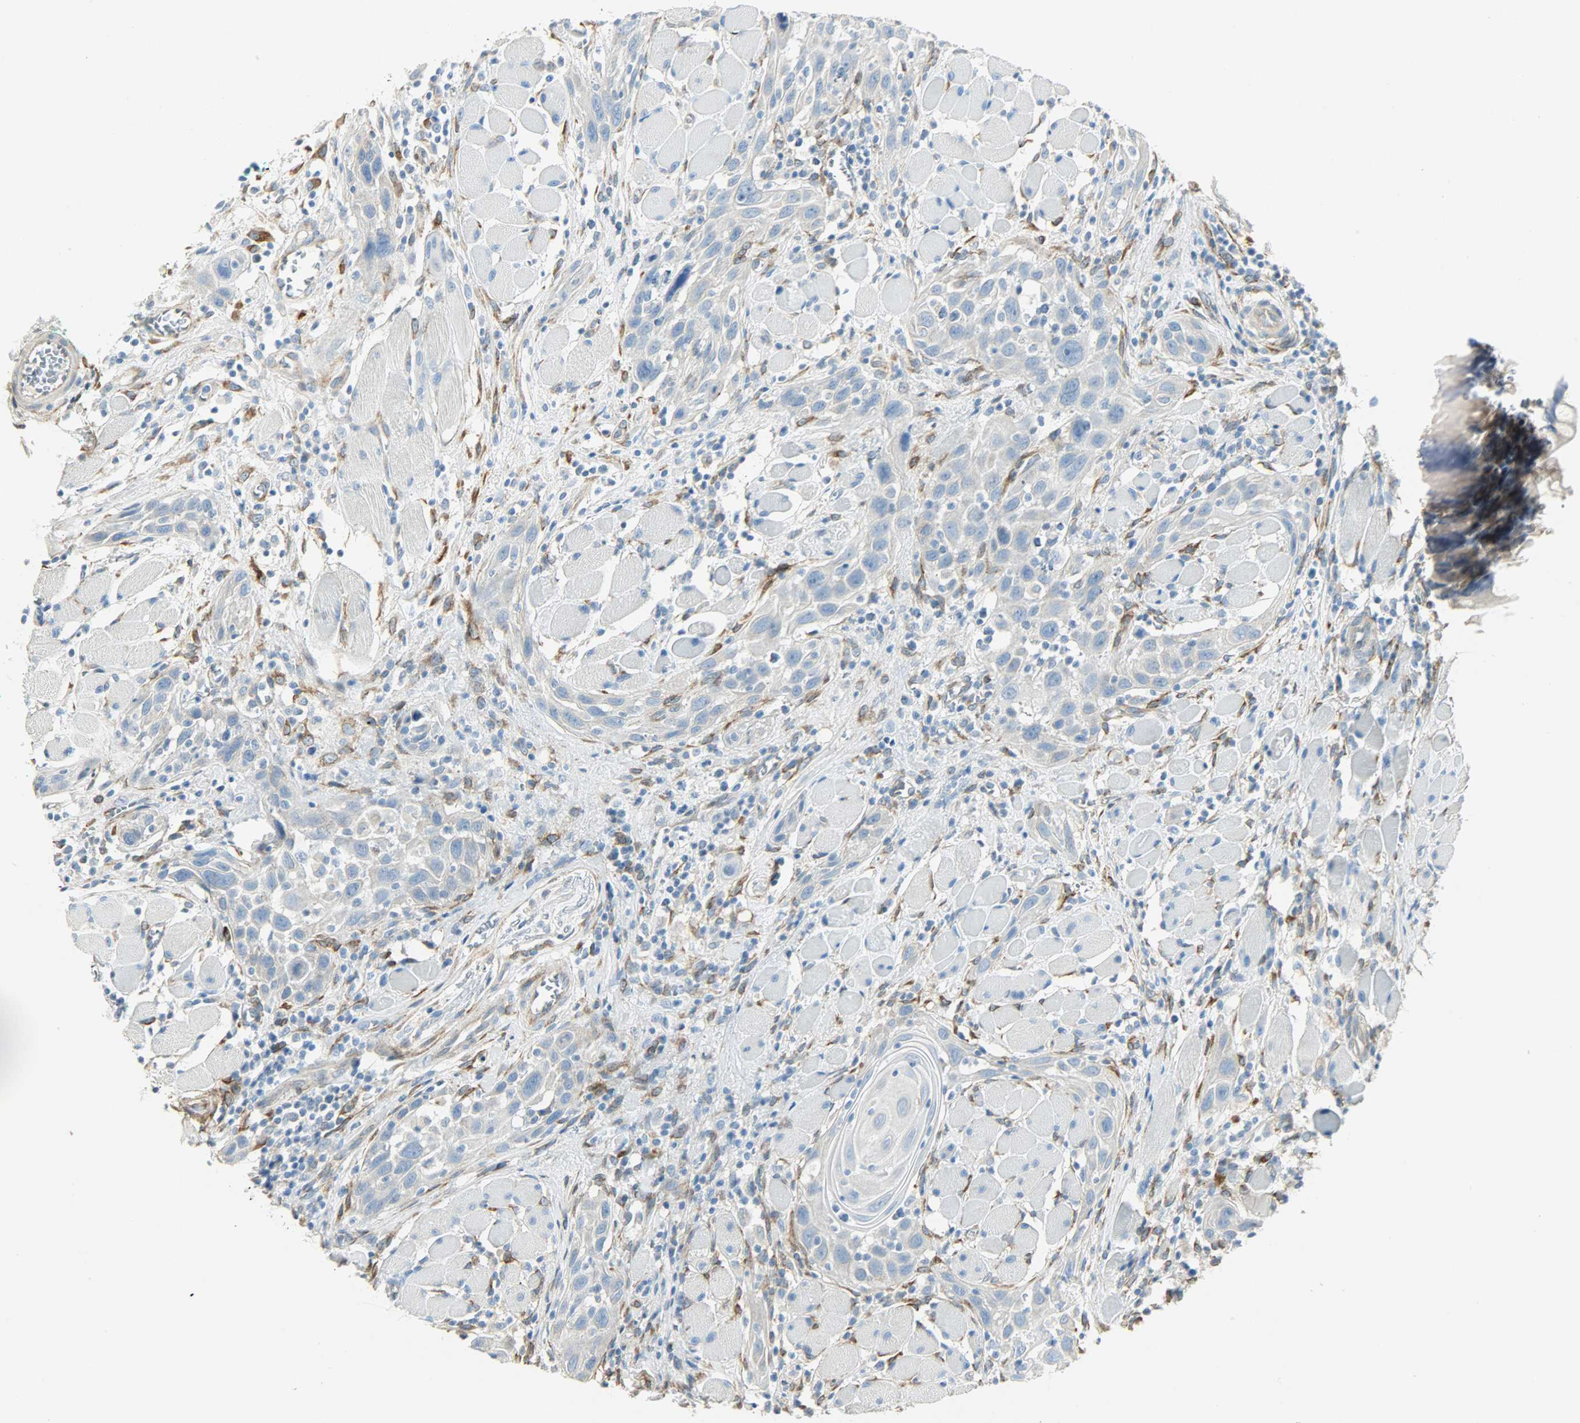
{"staining": {"intensity": "weak", "quantity": "25%-75%", "location": "cytoplasmic/membranous"}, "tissue": "head and neck cancer", "cell_type": "Tumor cells", "image_type": "cancer", "snomed": [{"axis": "morphology", "description": "Squamous cell carcinoma, NOS"}, {"axis": "topography", "description": "Oral tissue"}, {"axis": "topography", "description": "Head-Neck"}], "caption": "Human squamous cell carcinoma (head and neck) stained for a protein (brown) displays weak cytoplasmic/membranous positive positivity in approximately 25%-75% of tumor cells.", "gene": "PKD2", "patient": {"sex": "female", "age": 50}}